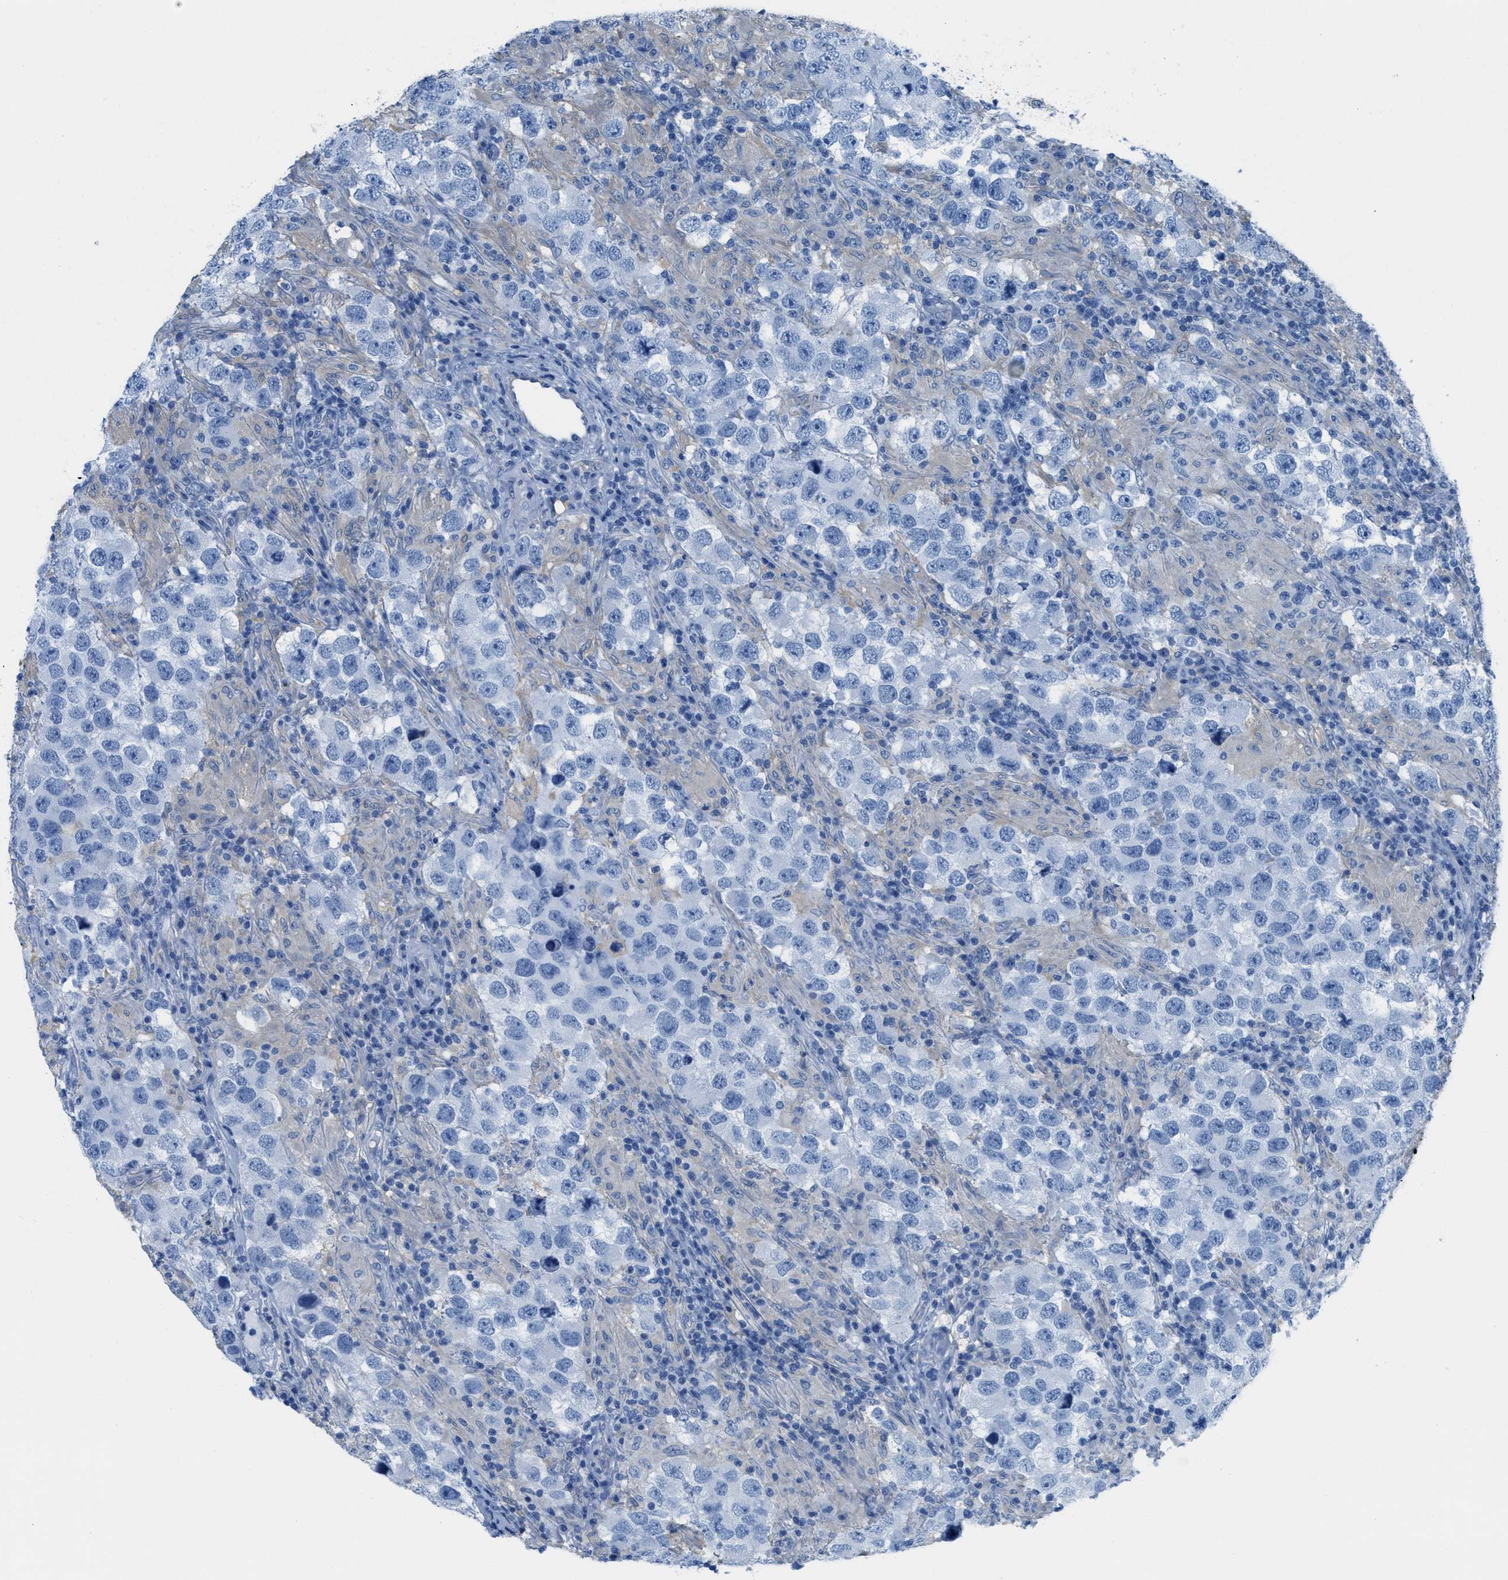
{"staining": {"intensity": "negative", "quantity": "none", "location": "none"}, "tissue": "testis cancer", "cell_type": "Tumor cells", "image_type": "cancer", "snomed": [{"axis": "morphology", "description": "Carcinoma, Embryonal, NOS"}, {"axis": "topography", "description": "Testis"}], "caption": "The micrograph displays no significant expression in tumor cells of embryonal carcinoma (testis).", "gene": "ASGR1", "patient": {"sex": "male", "age": 21}}